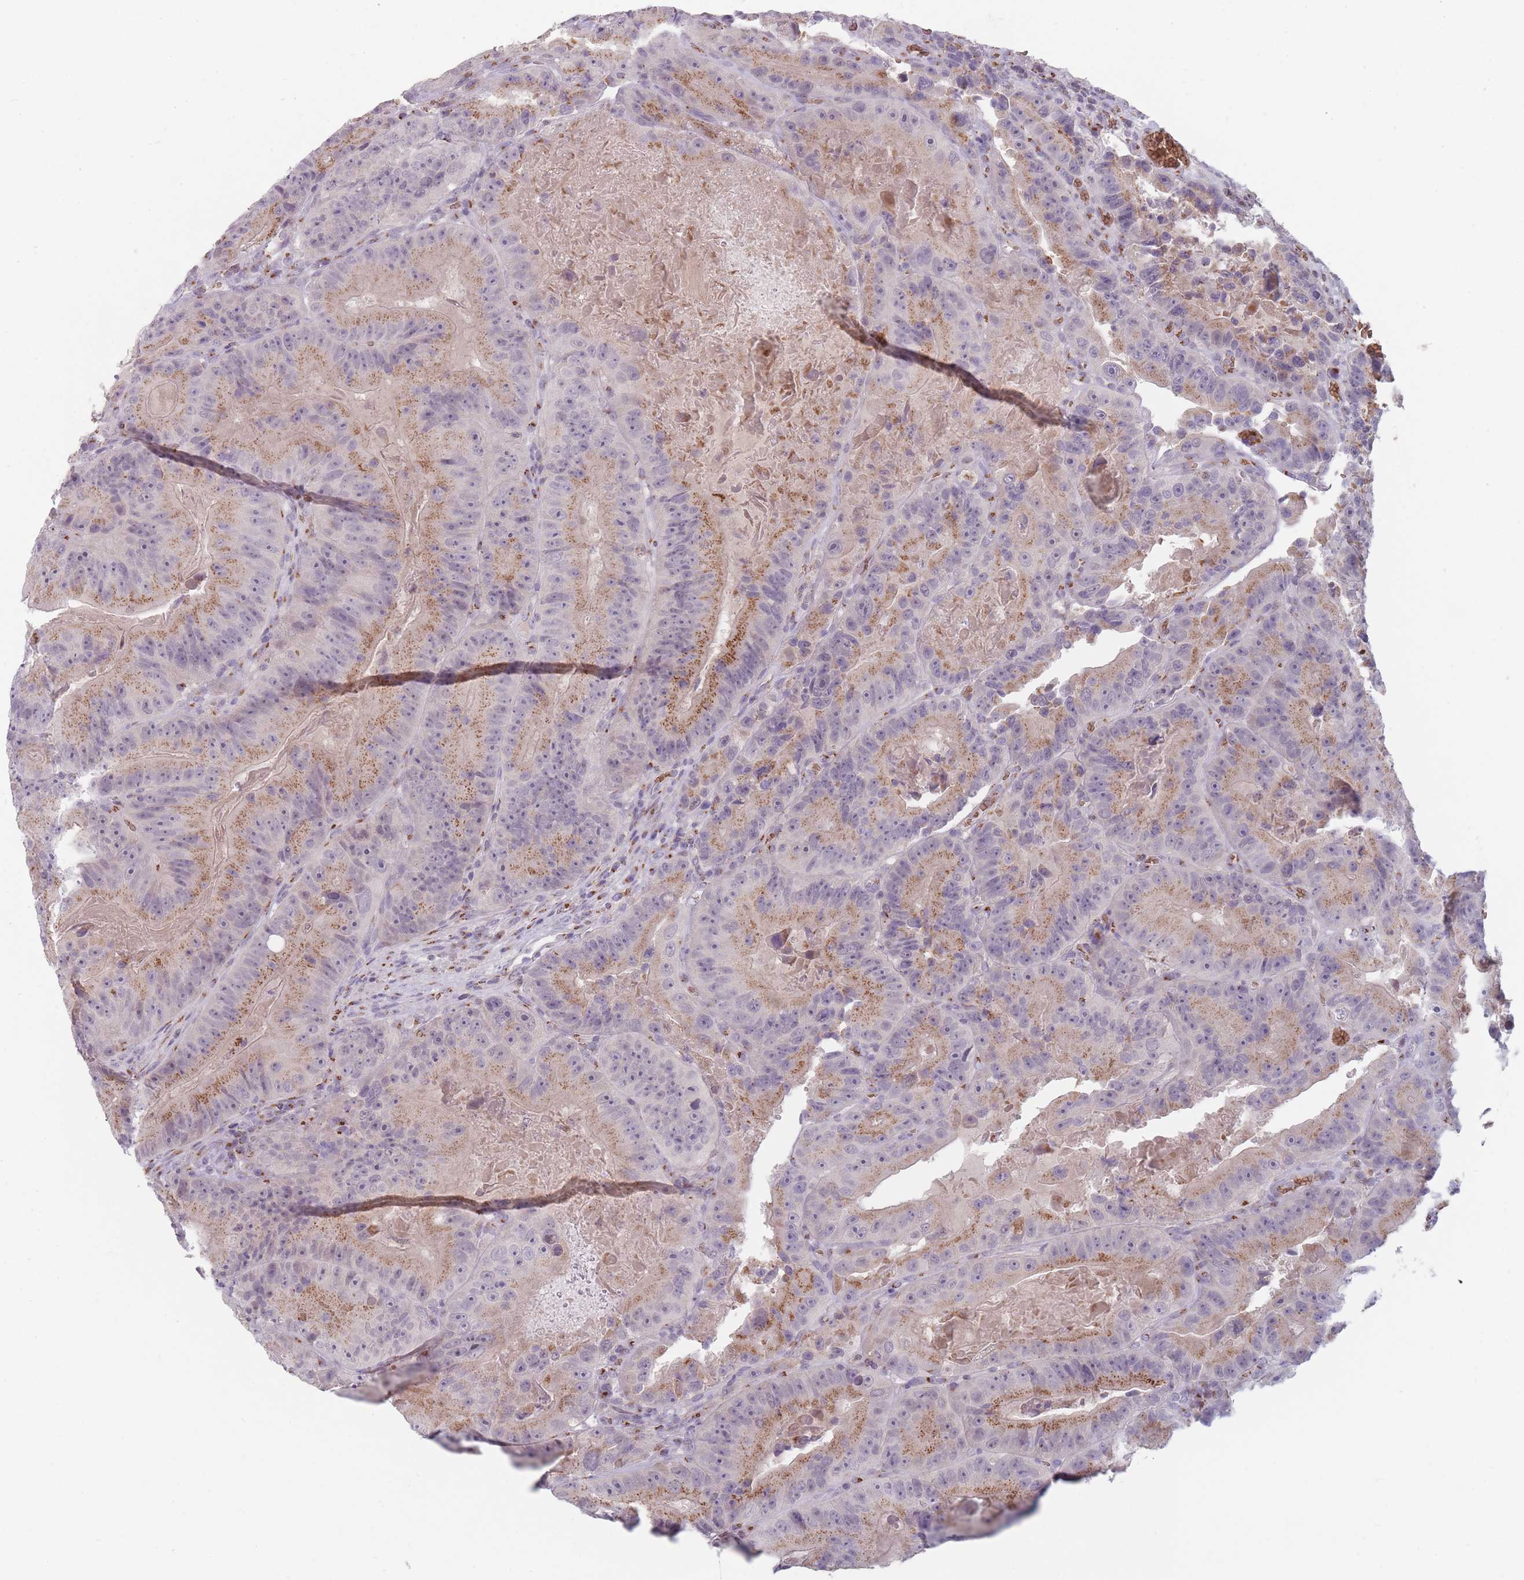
{"staining": {"intensity": "moderate", "quantity": ">75%", "location": "cytoplasmic/membranous"}, "tissue": "colorectal cancer", "cell_type": "Tumor cells", "image_type": "cancer", "snomed": [{"axis": "morphology", "description": "Adenocarcinoma, NOS"}, {"axis": "topography", "description": "Colon"}], "caption": "An image of colorectal cancer stained for a protein demonstrates moderate cytoplasmic/membranous brown staining in tumor cells.", "gene": "MAN1B1", "patient": {"sex": "female", "age": 86}}